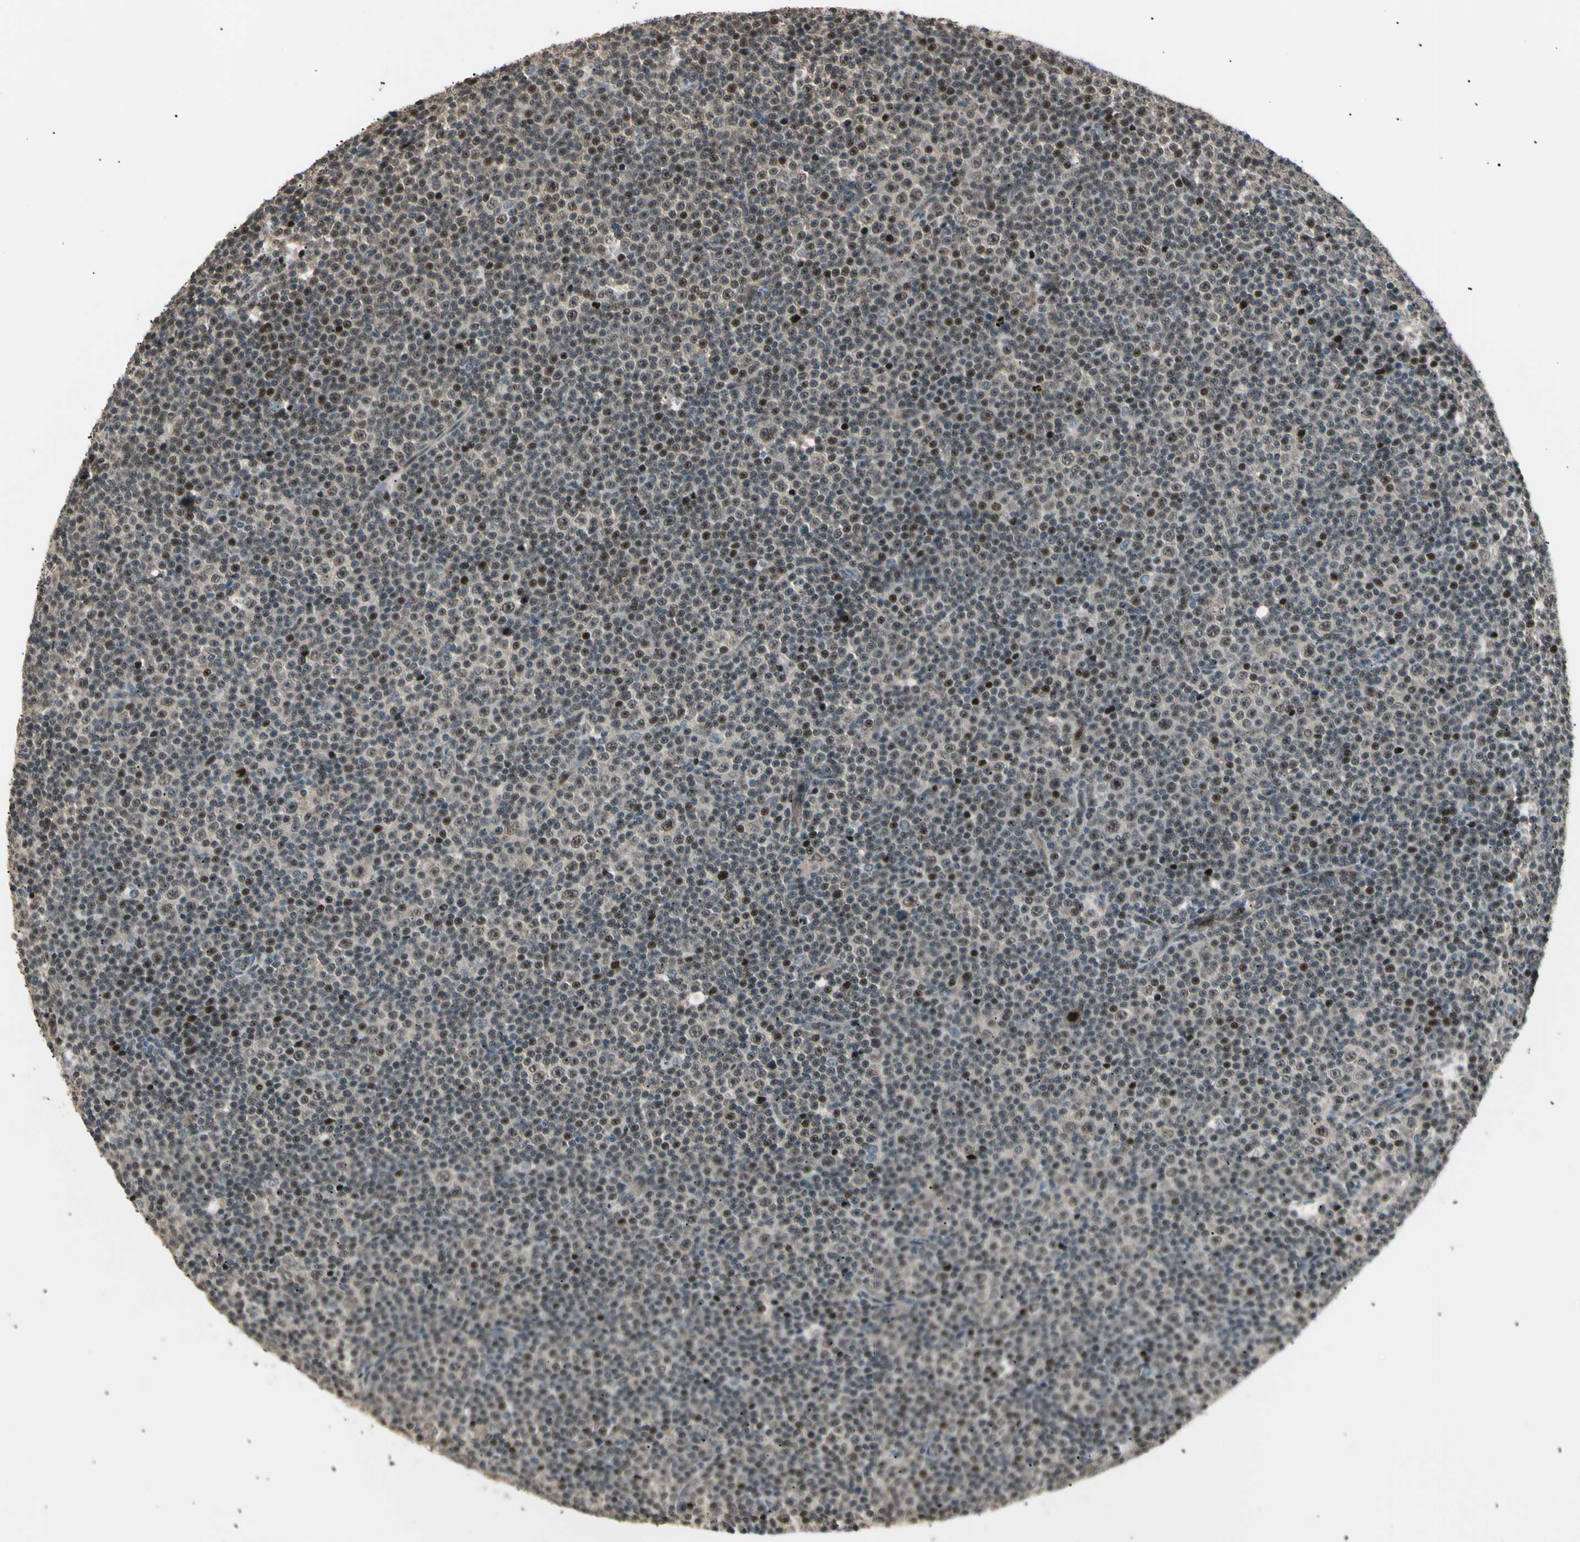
{"staining": {"intensity": "moderate", "quantity": ">75%", "location": "cytoplasmic/membranous,nuclear"}, "tissue": "lymphoma", "cell_type": "Tumor cells", "image_type": "cancer", "snomed": [{"axis": "morphology", "description": "Malignant lymphoma, non-Hodgkin's type, Low grade"}, {"axis": "topography", "description": "Lymph node"}], "caption": "This histopathology image shows immunohistochemistry staining of lymphoma, with medium moderate cytoplasmic/membranous and nuclear positivity in about >75% of tumor cells.", "gene": "NUAK2", "patient": {"sex": "female", "age": 67}}